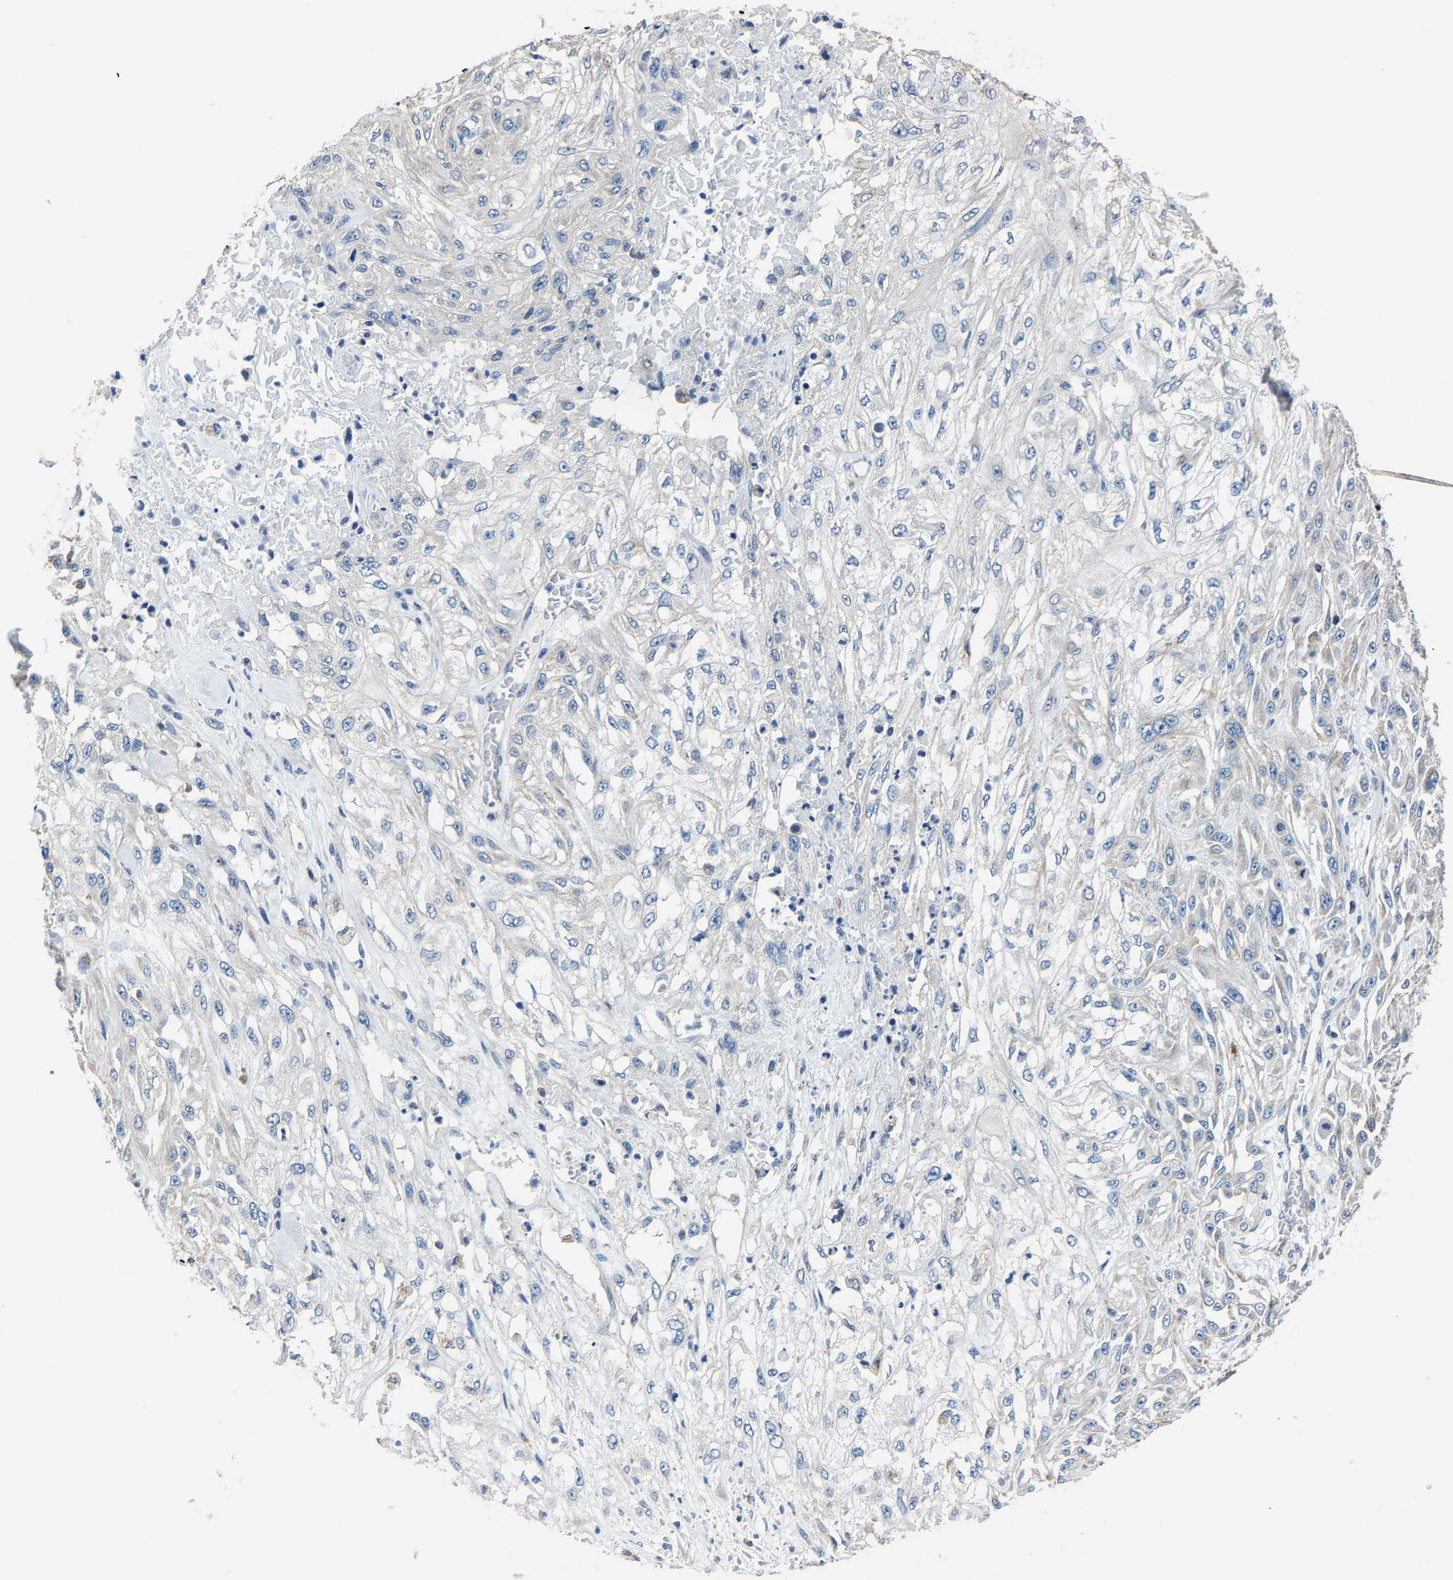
{"staining": {"intensity": "negative", "quantity": "none", "location": "none"}, "tissue": "skin cancer", "cell_type": "Tumor cells", "image_type": "cancer", "snomed": [{"axis": "morphology", "description": "Squamous cell carcinoma, NOS"}, {"axis": "morphology", "description": "Squamous cell carcinoma, metastatic, NOS"}, {"axis": "topography", "description": "Skin"}, {"axis": "topography", "description": "Lymph node"}], "caption": "Skin cancer (metastatic squamous cell carcinoma) was stained to show a protein in brown. There is no significant staining in tumor cells.", "gene": "AGK", "patient": {"sex": "male", "age": 75}}